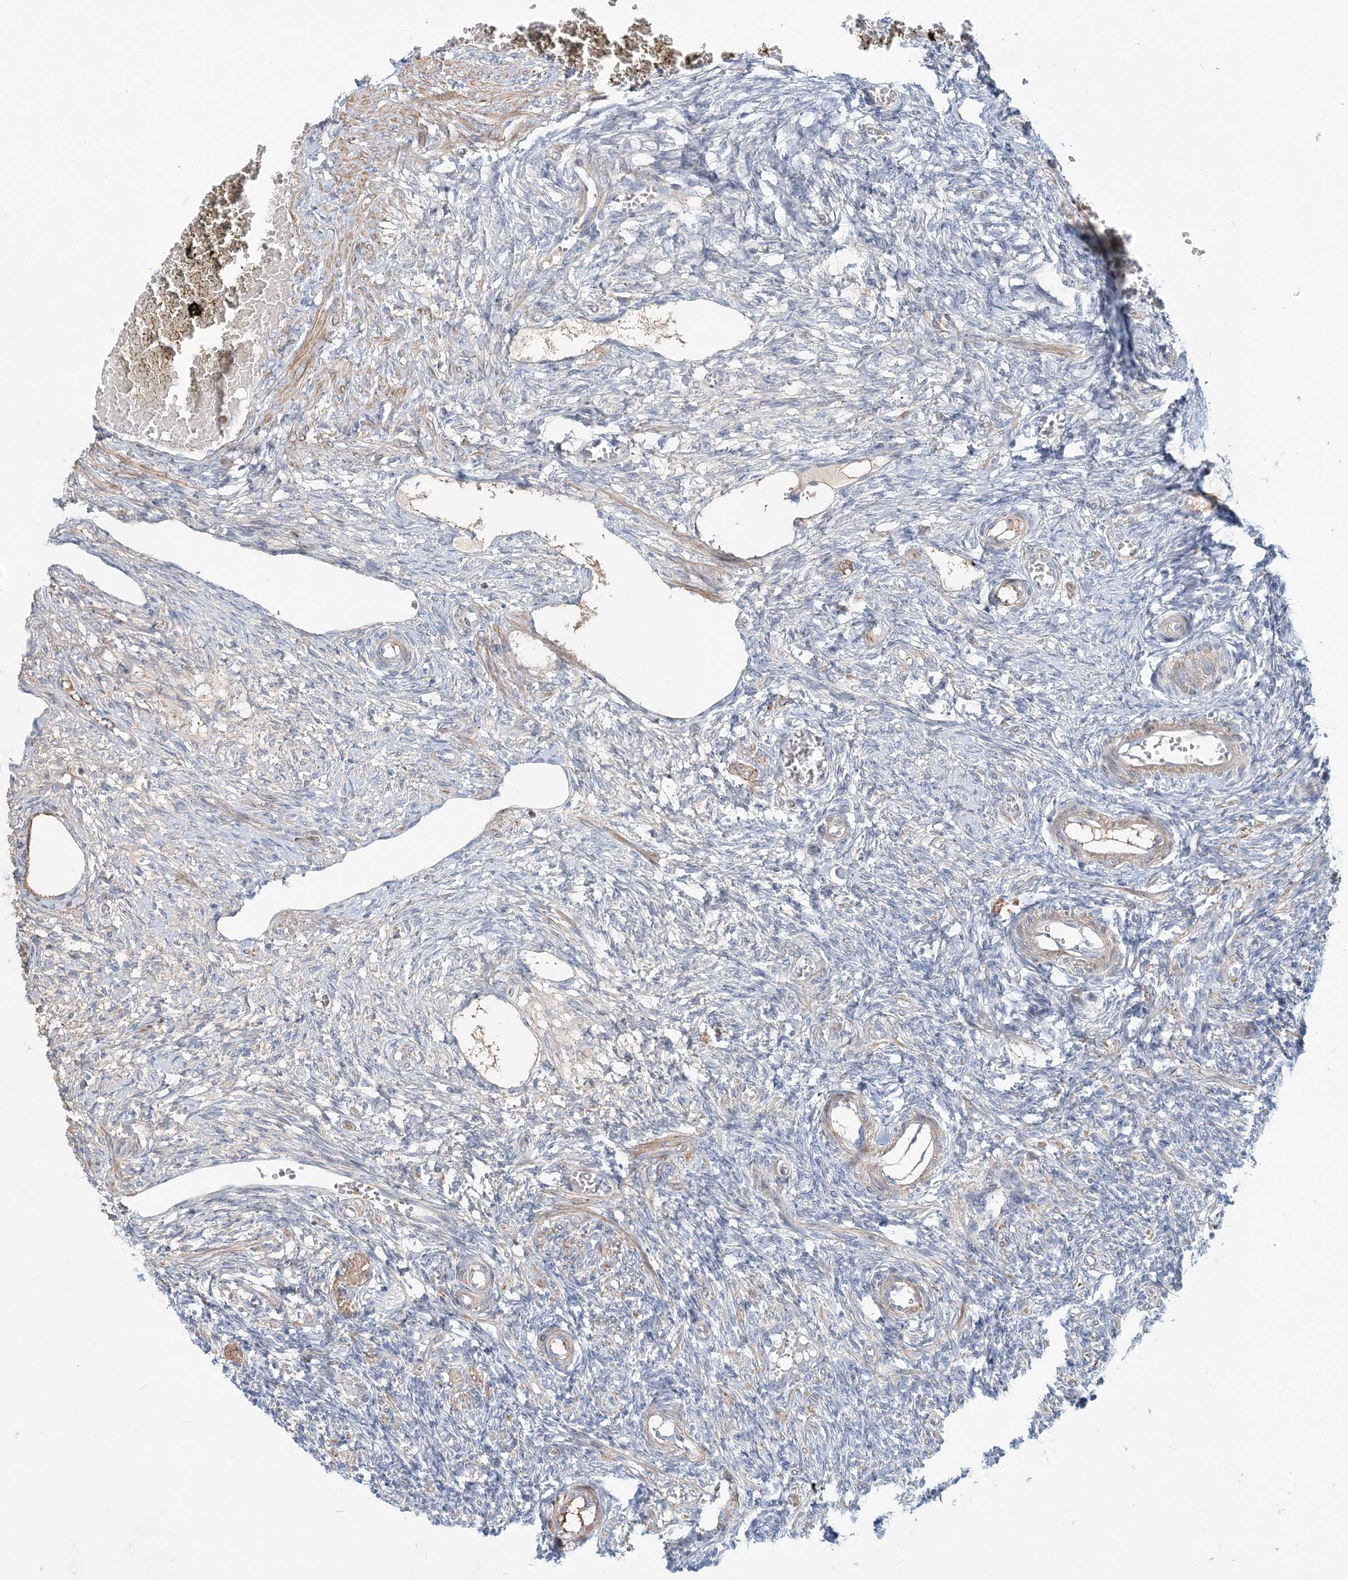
{"staining": {"intensity": "negative", "quantity": "none", "location": "none"}, "tissue": "ovary", "cell_type": "Ovarian stroma cells", "image_type": "normal", "snomed": [{"axis": "morphology", "description": "Normal tissue, NOS"}, {"axis": "topography", "description": "Ovary"}], "caption": "Immunohistochemical staining of unremarkable ovary reveals no significant positivity in ovarian stroma cells.", "gene": "DNAH5", "patient": {"sex": "female", "age": 27}}